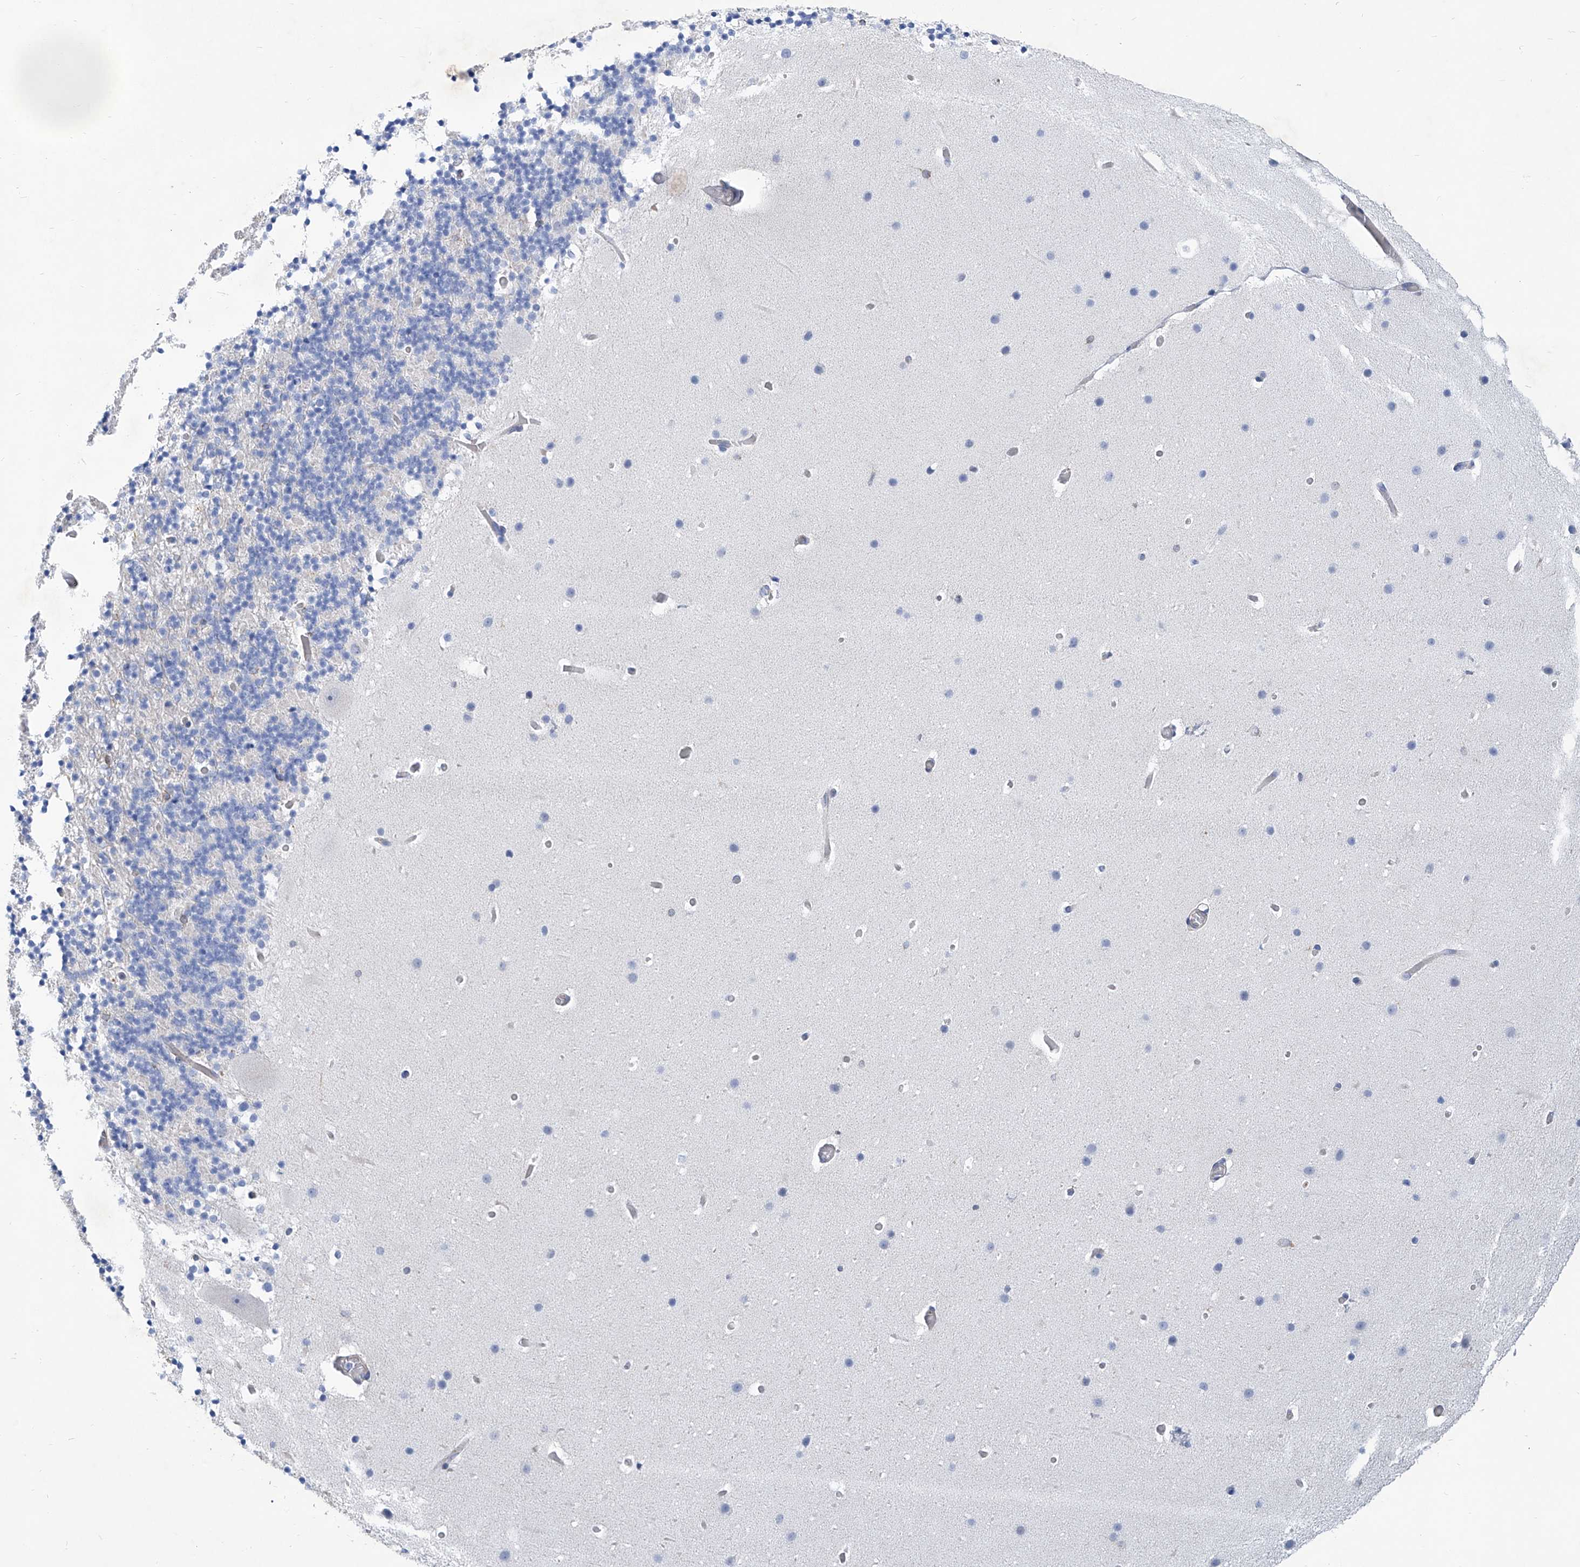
{"staining": {"intensity": "negative", "quantity": "none", "location": "none"}, "tissue": "cerebellum", "cell_type": "Cells in granular layer", "image_type": "normal", "snomed": [{"axis": "morphology", "description": "Normal tissue, NOS"}, {"axis": "topography", "description": "Cerebellum"}], "caption": "Immunohistochemical staining of unremarkable cerebellum displays no significant expression in cells in granular layer.", "gene": "TNN", "patient": {"sex": "male", "age": 57}}